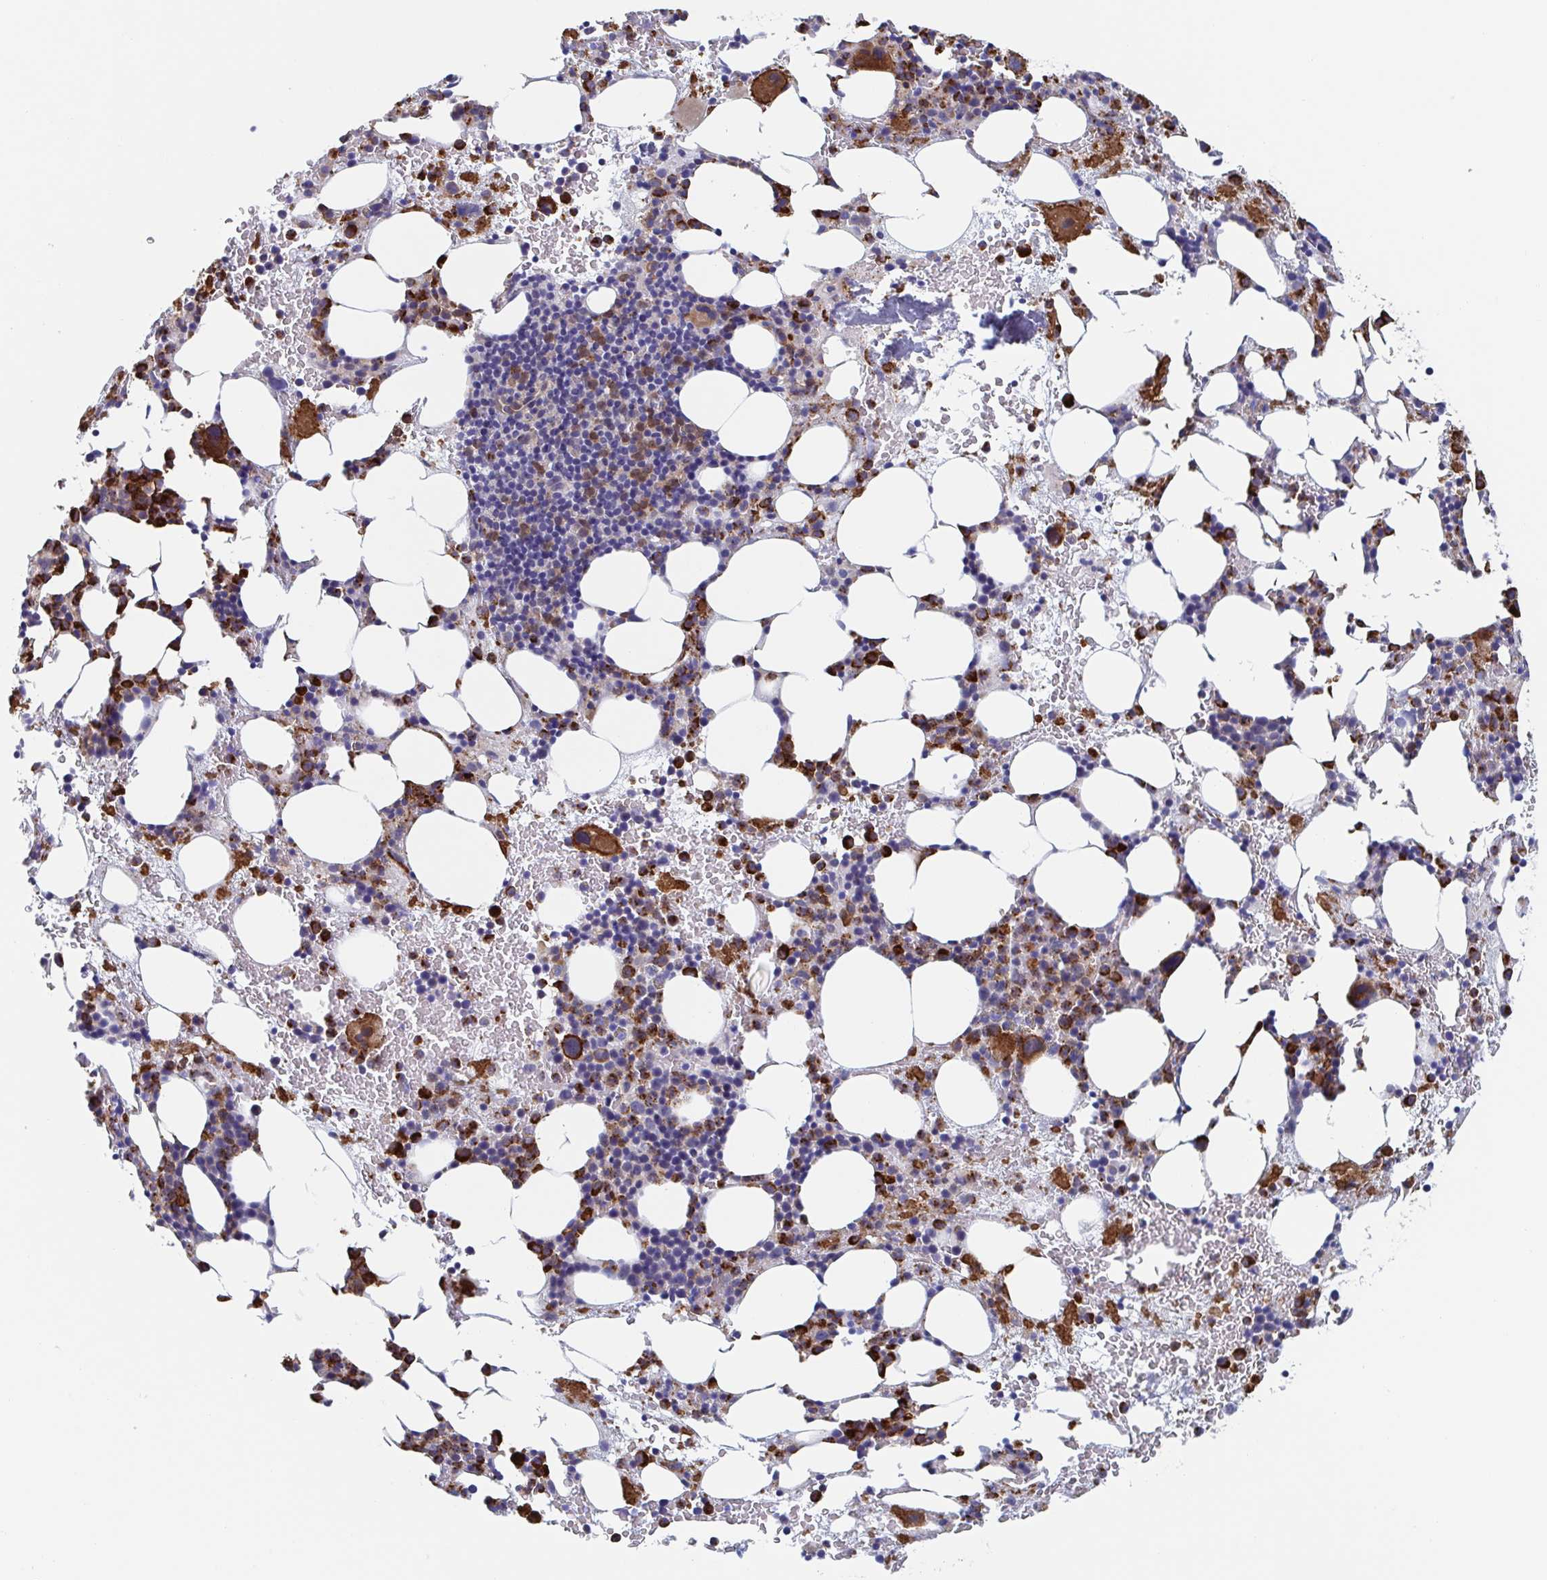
{"staining": {"intensity": "strong", "quantity": "<25%", "location": "cytoplasmic/membranous"}, "tissue": "bone marrow", "cell_type": "Hematopoietic cells", "image_type": "normal", "snomed": [{"axis": "morphology", "description": "Normal tissue, NOS"}, {"axis": "topography", "description": "Bone marrow"}], "caption": "Bone marrow stained with DAB (3,3'-diaminobenzidine) immunohistochemistry reveals medium levels of strong cytoplasmic/membranous staining in about <25% of hematopoietic cells.", "gene": "KLC3", "patient": {"sex": "female", "age": 72}}